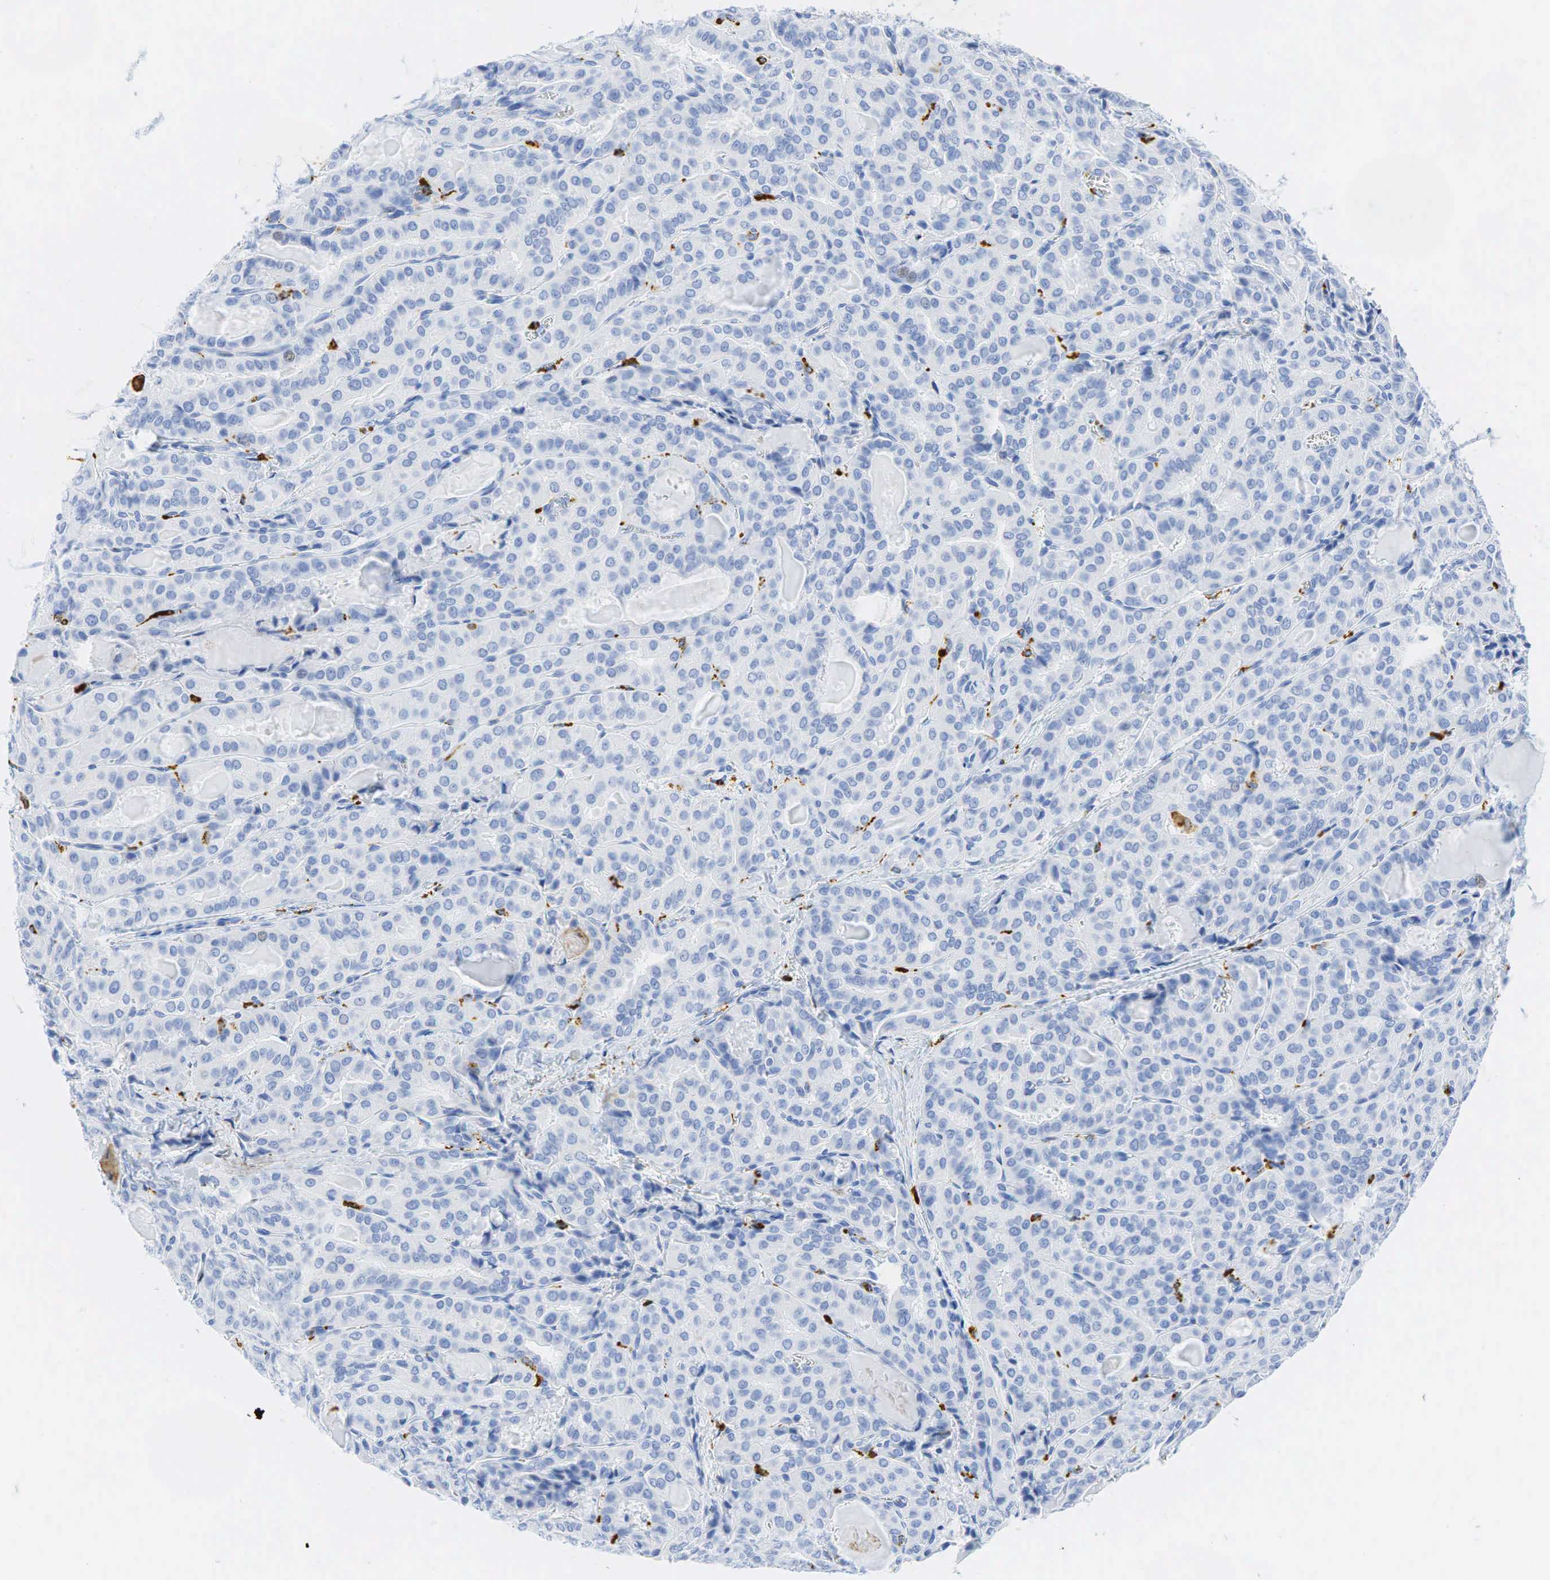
{"staining": {"intensity": "negative", "quantity": "none", "location": "none"}, "tissue": "thyroid cancer", "cell_type": "Tumor cells", "image_type": "cancer", "snomed": [{"axis": "morphology", "description": "Papillary adenocarcinoma, NOS"}, {"axis": "topography", "description": "Thyroid gland"}], "caption": "Histopathology image shows no protein positivity in tumor cells of papillary adenocarcinoma (thyroid) tissue.", "gene": "CD68", "patient": {"sex": "female", "age": 71}}